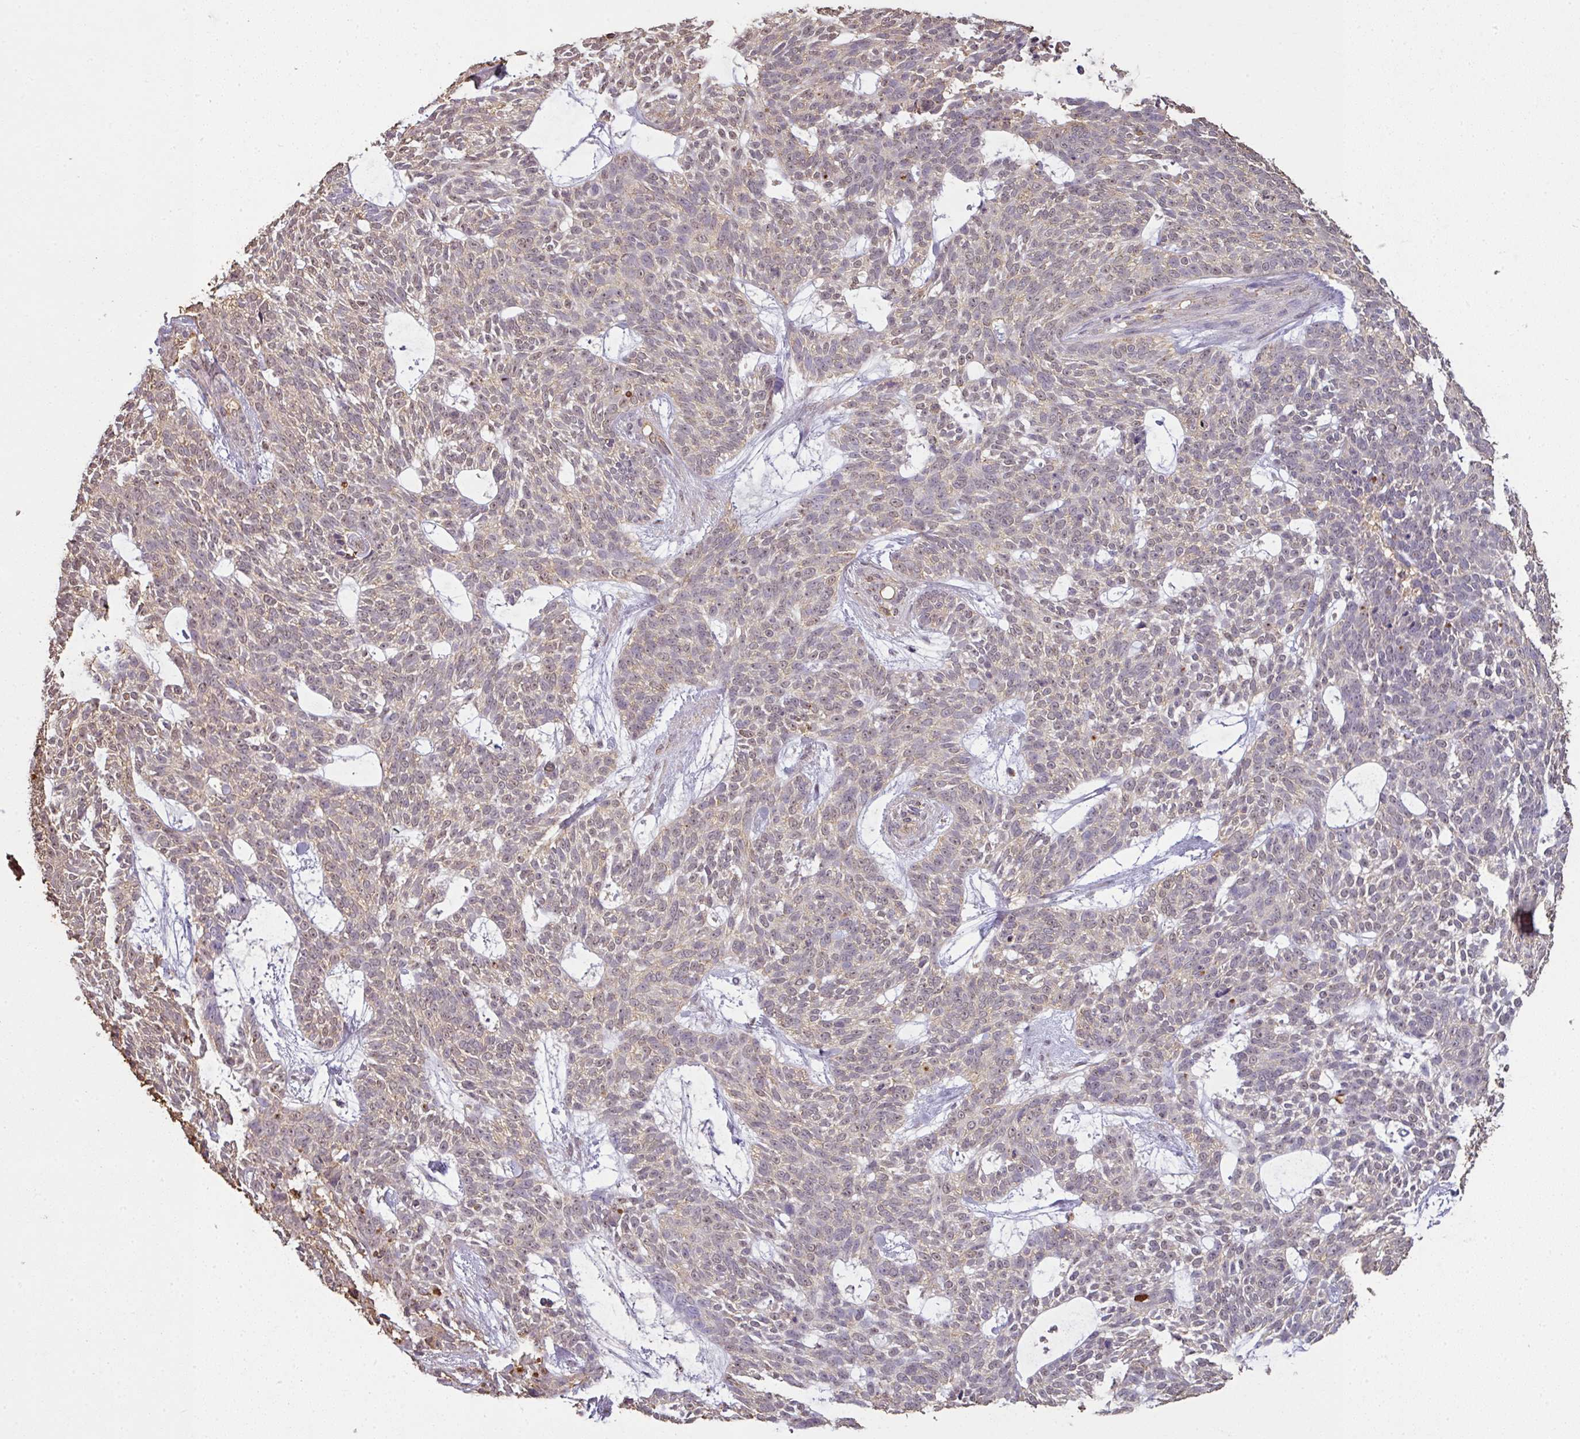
{"staining": {"intensity": "weak", "quantity": "25%-75%", "location": "cytoplasmic/membranous,nuclear"}, "tissue": "skin cancer", "cell_type": "Tumor cells", "image_type": "cancer", "snomed": [{"axis": "morphology", "description": "Basal cell carcinoma"}, {"axis": "topography", "description": "Skin"}], "caption": "Protein analysis of skin cancer (basal cell carcinoma) tissue reveals weak cytoplasmic/membranous and nuclear positivity in approximately 25%-75% of tumor cells. (Stains: DAB (3,3'-diaminobenzidine) in brown, nuclei in blue, Microscopy: brightfield microscopy at high magnification).", "gene": "ATAT1", "patient": {"sex": "male", "age": 75}}